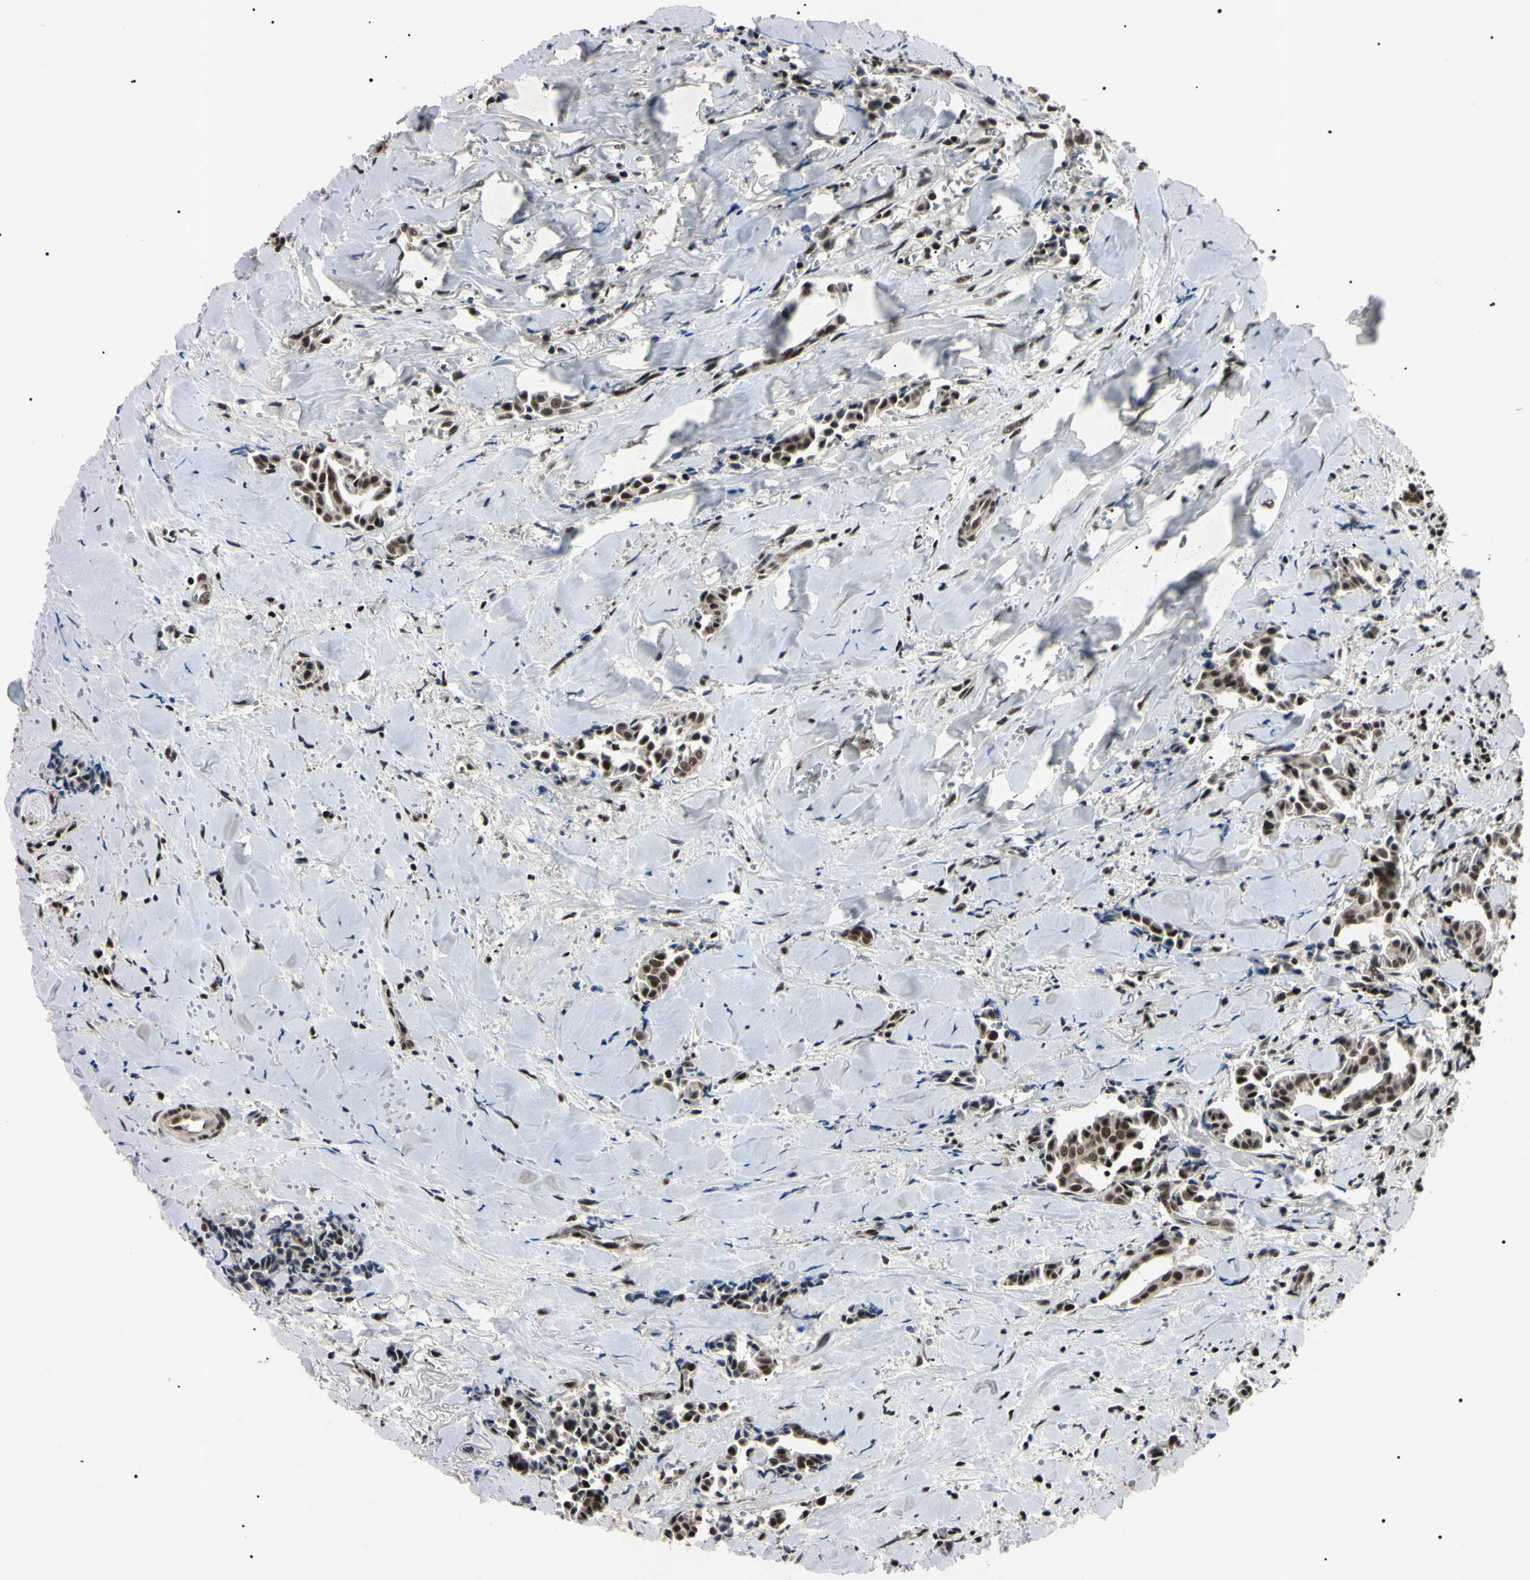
{"staining": {"intensity": "moderate", "quantity": ">75%", "location": "cytoplasmic/membranous,nuclear"}, "tissue": "head and neck cancer", "cell_type": "Tumor cells", "image_type": "cancer", "snomed": [{"axis": "morphology", "description": "Adenocarcinoma, NOS"}, {"axis": "topography", "description": "Salivary gland"}, {"axis": "topography", "description": "Head-Neck"}], "caption": "An image of adenocarcinoma (head and neck) stained for a protein demonstrates moderate cytoplasmic/membranous and nuclear brown staining in tumor cells.", "gene": "YY1", "patient": {"sex": "female", "age": 59}}